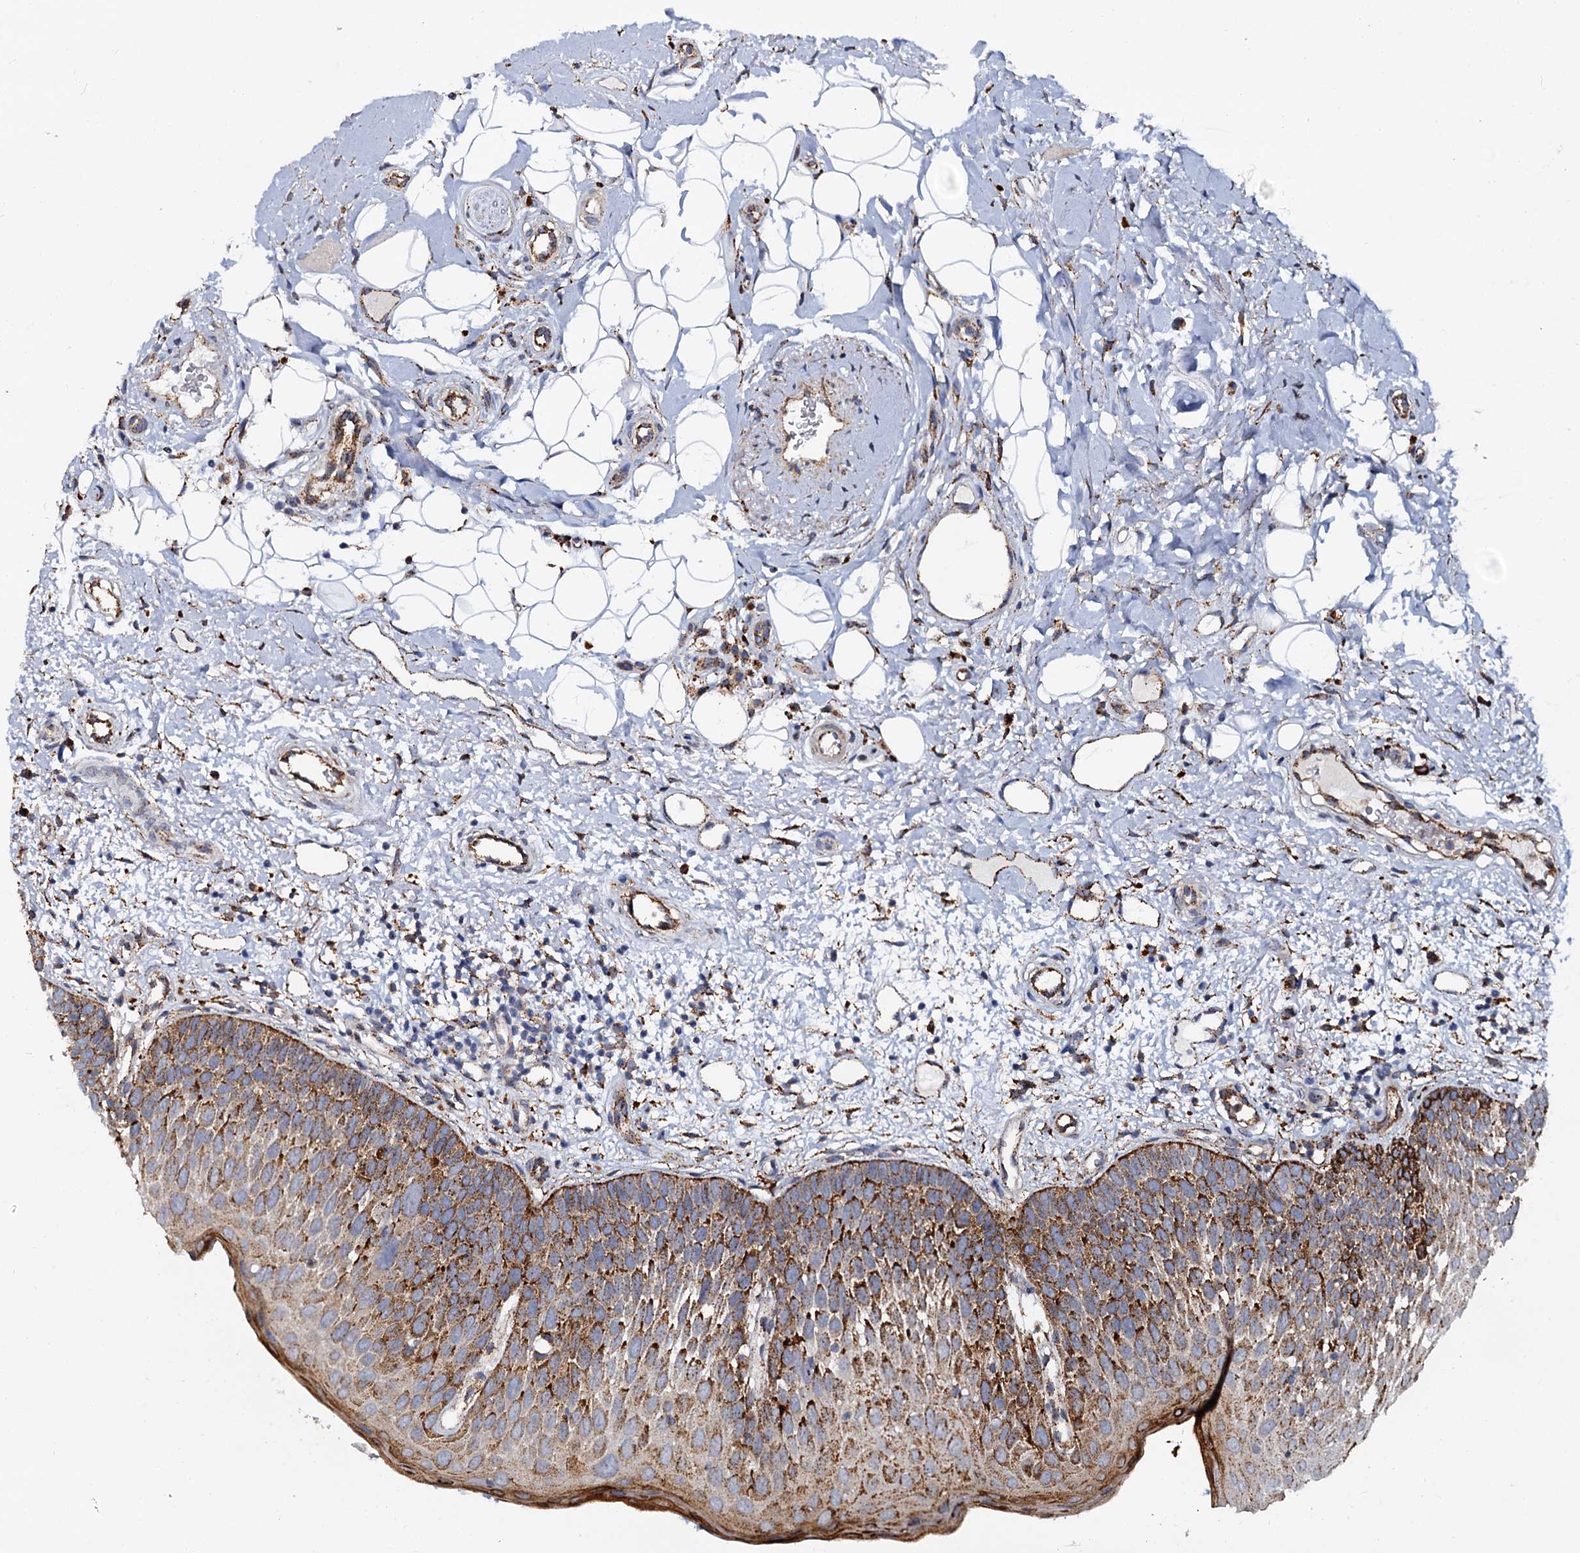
{"staining": {"intensity": "strong", "quantity": "25%-75%", "location": "cytoplasmic/membranous"}, "tissue": "oral mucosa", "cell_type": "Squamous epithelial cells", "image_type": "normal", "snomed": [{"axis": "morphology", "description": "No evidence of malignacy"}, {"axis": "topography", "description": "Oral tissue"}, {"axis": "topography", "description": "Head-Neck"}], "caption": "IHC (DAB) staining of unremarkable oral mucosa displays strong cytoplasmic/membranous protein positivity in approximately 25%-75% of squamous epithelial cells. (IHC, brightfield microscopy, high magnification).", "gene": "GBA1", "patient": {"sex": "male", "age": 68}}